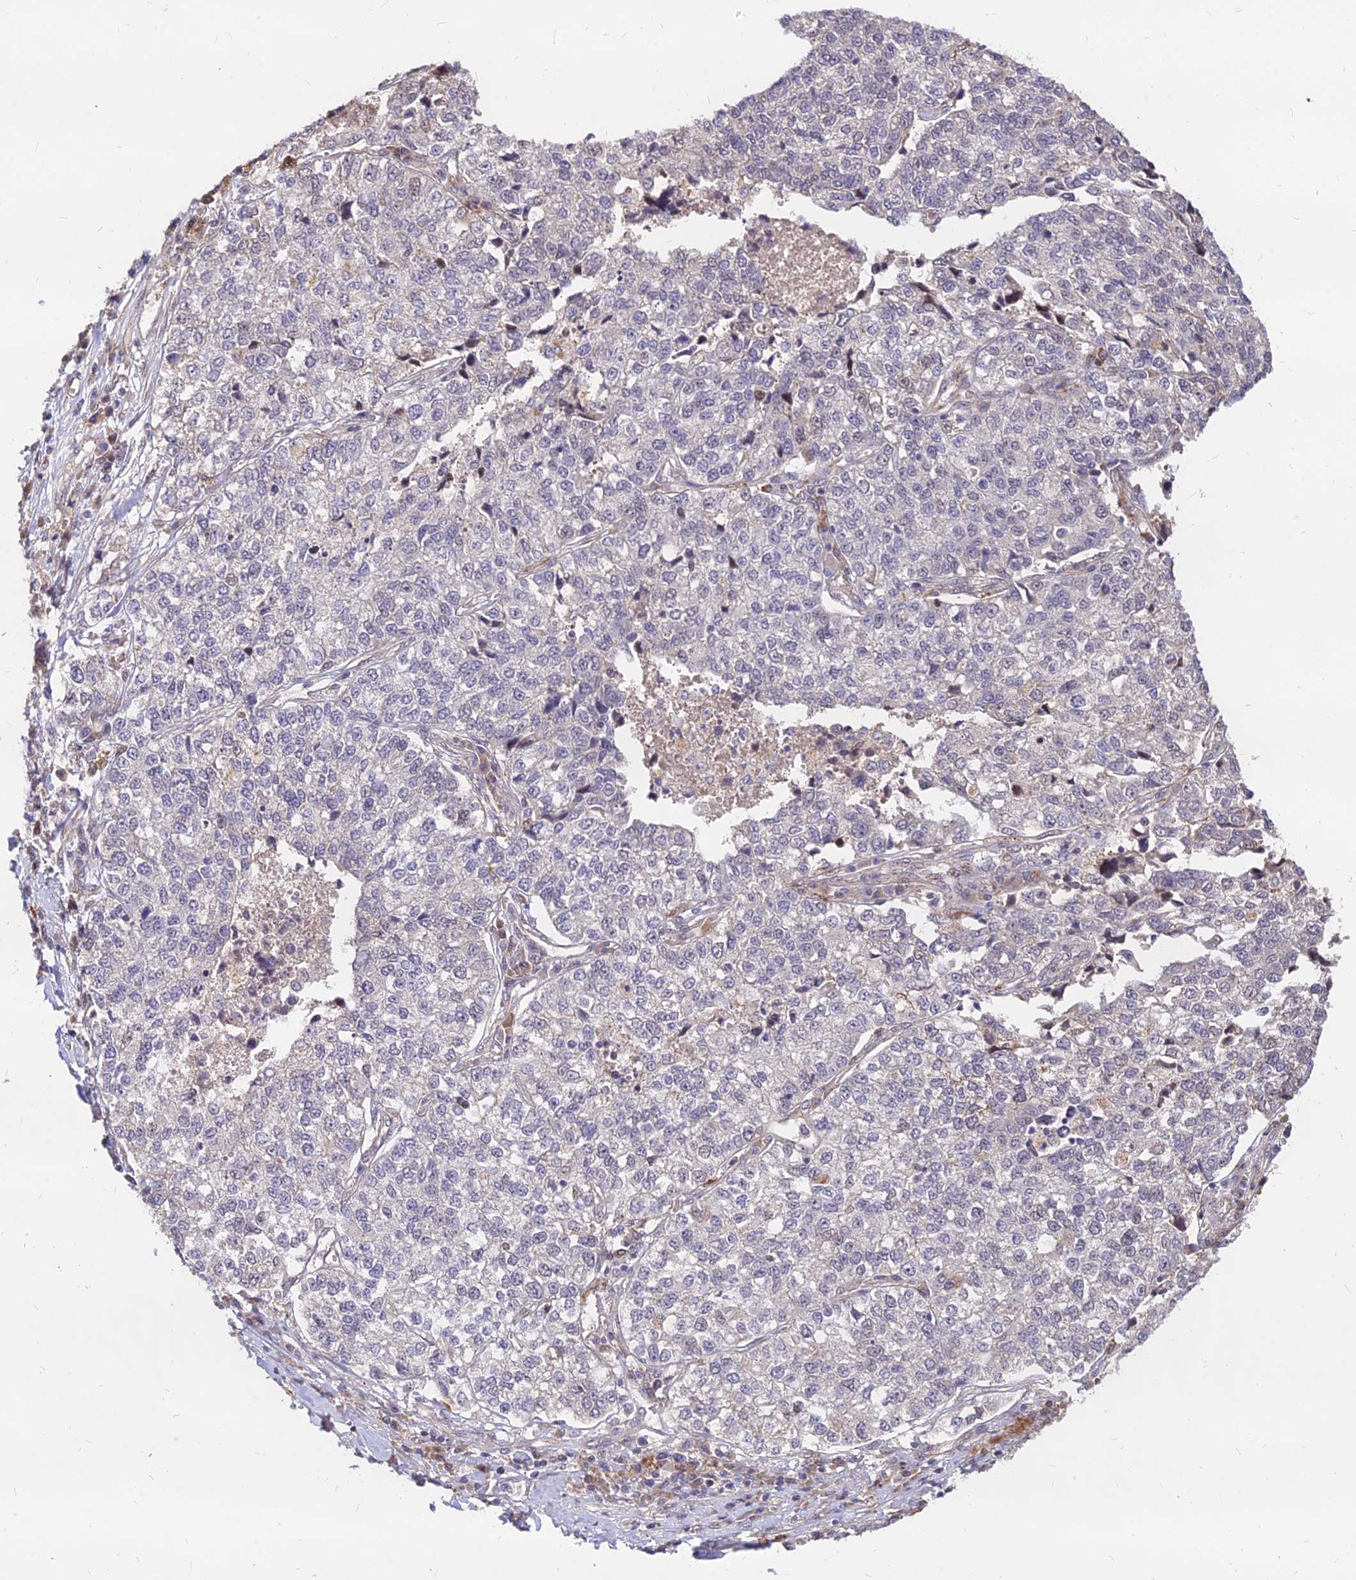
{"staining": {"intensity": "negative", "quantity": "none", "location": "none"}, "tissue": "lung cancer", "cell_type": "Tumor cells", "image_type": "cancer", "snomed": [{"axis": "morphology", "description": "Adenocarcinoma, NOS"}, {"axis": "topography", "description": "Lung"}], "caption": "A histopathology image of lung cancer (adenocarcinoma) stained for a protein displays no brown staining in tumor cells.", "gene": "C11orf68", "patient": {"sex": "male", "age": 49}}